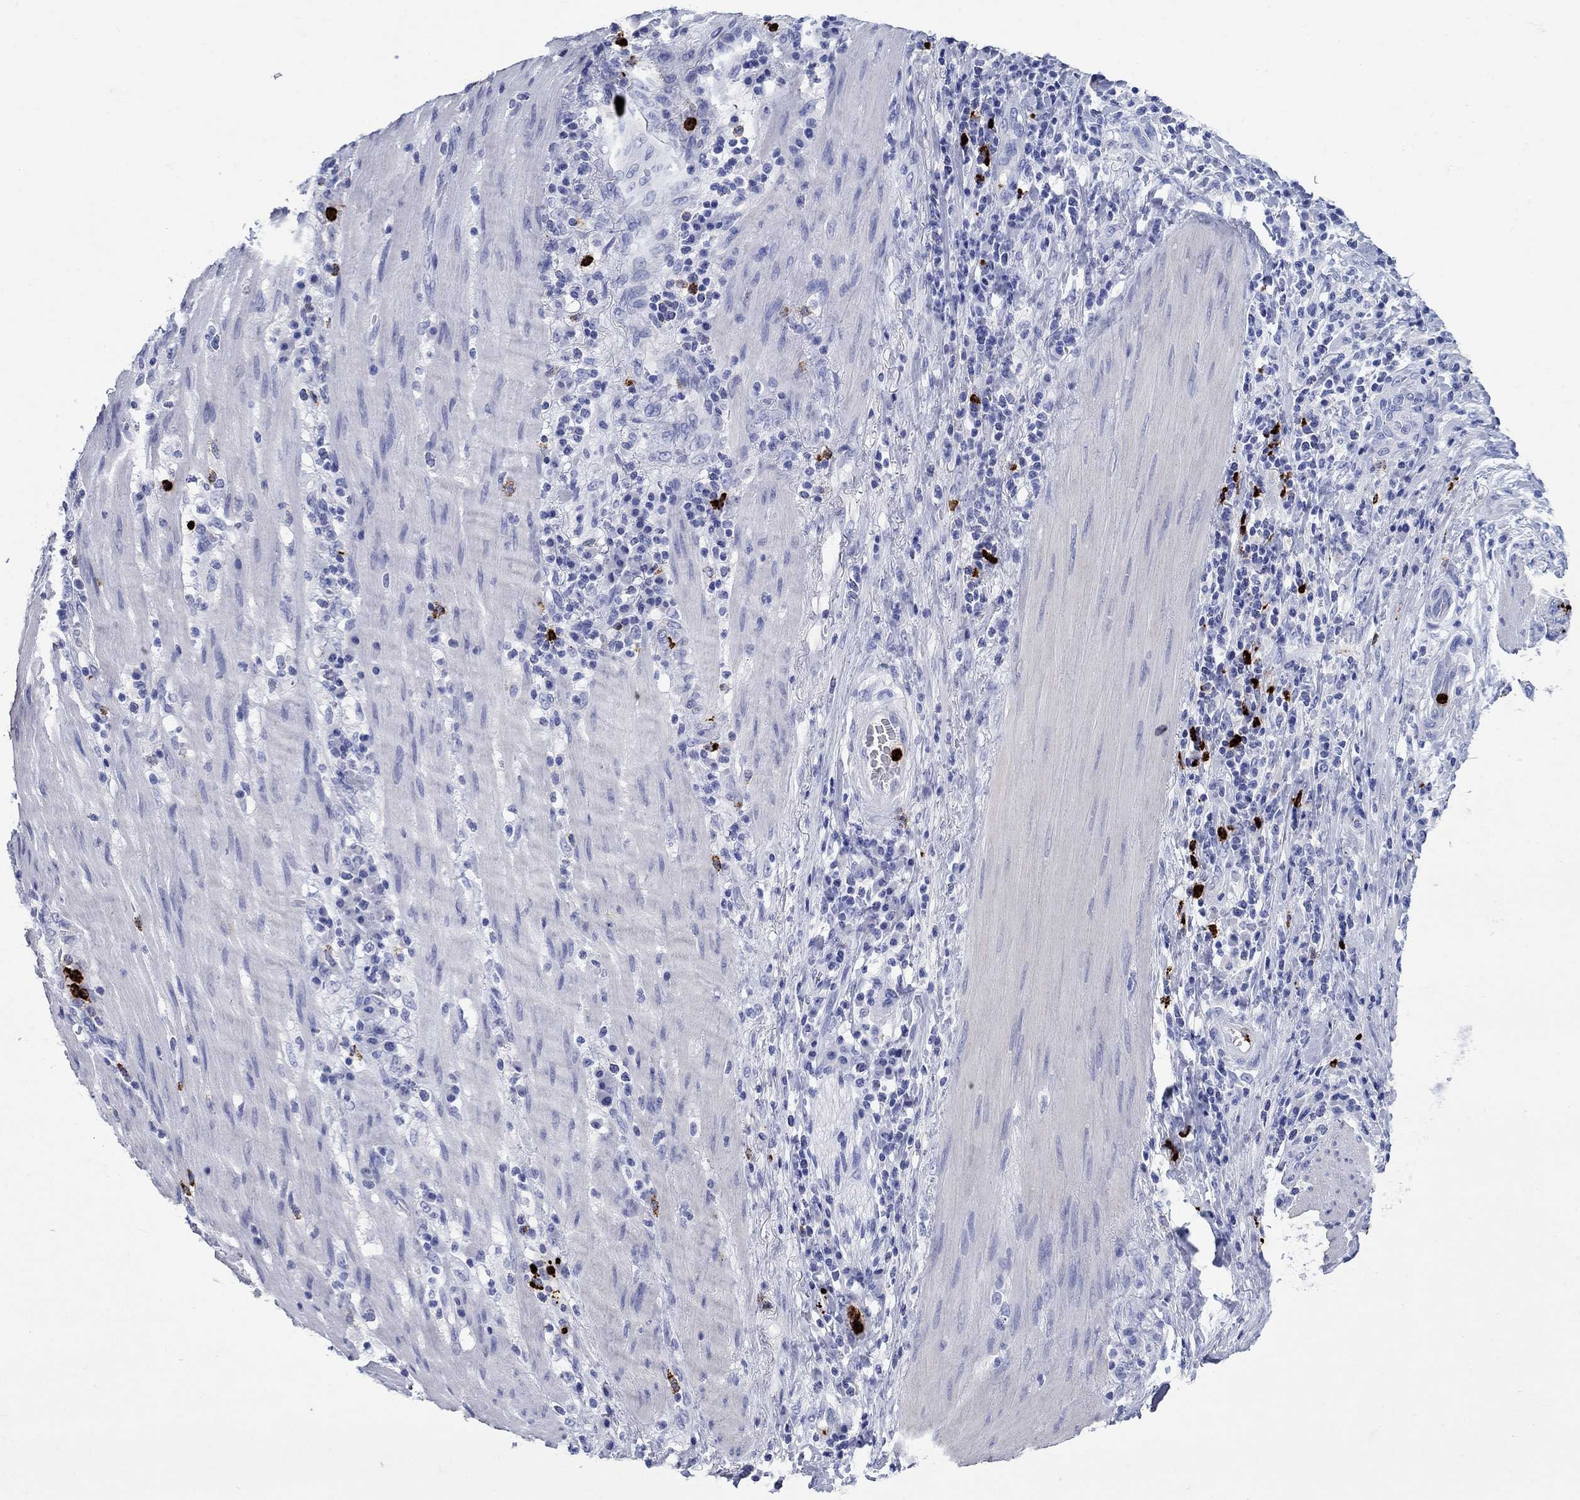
{"staining": {"intensity": "negative", "quantity": "none", "location": "none"}, "tissue": "stomach cancer", "cell_type": "Tumor cells", "image_type": "cancer", "snomed": [{"axis": "morphology", "description": "Adenocarcinoma, NOS"}, {"axis": "topography", "description": "Stomach"}], "caption": "This is a photomicrograph of immunohistochemistry (IHC) staining of adenocarcinoma (stomach), which shows no expression in tumor cells.", "gene": "AZU1", "patient": {"sex": "male", "age": 54}}